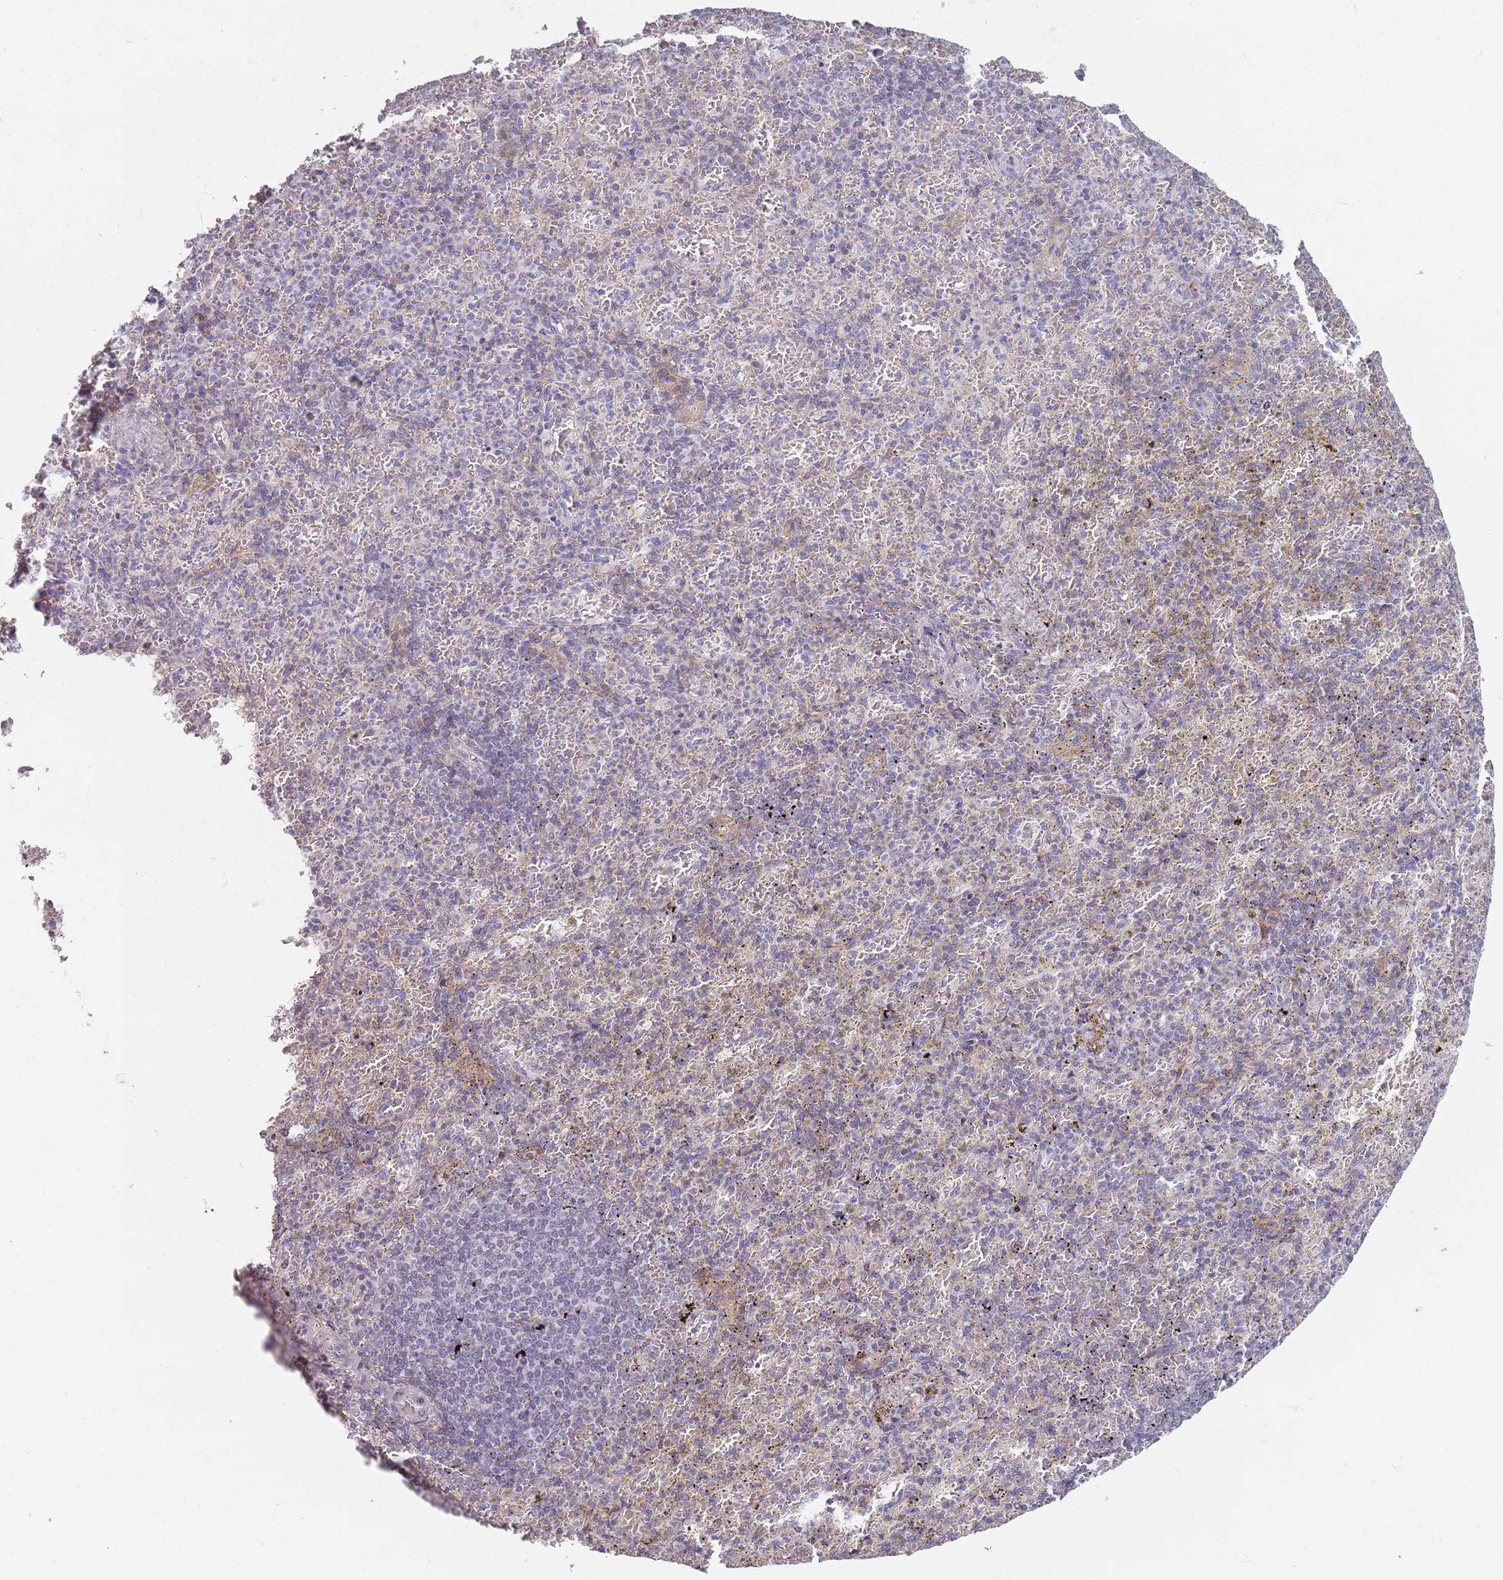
{"staining": {"intensity": "negative", "quantity": "none", "location": "none"}, "tissue": "spleen", "cell_type": "Cells in red pulp", "image_type": "normal", "snomed": [{"axis": "morphology", "description": "Normal tissue, NOS"}, {"axis": "topography", "description": "Spleen"}], "caption": "Immunohistochemistry of normal spleen shows no staining in cells in red pulp.", "gene": "SYNGR3", "patient": {"sex": "female", "age": 74}}